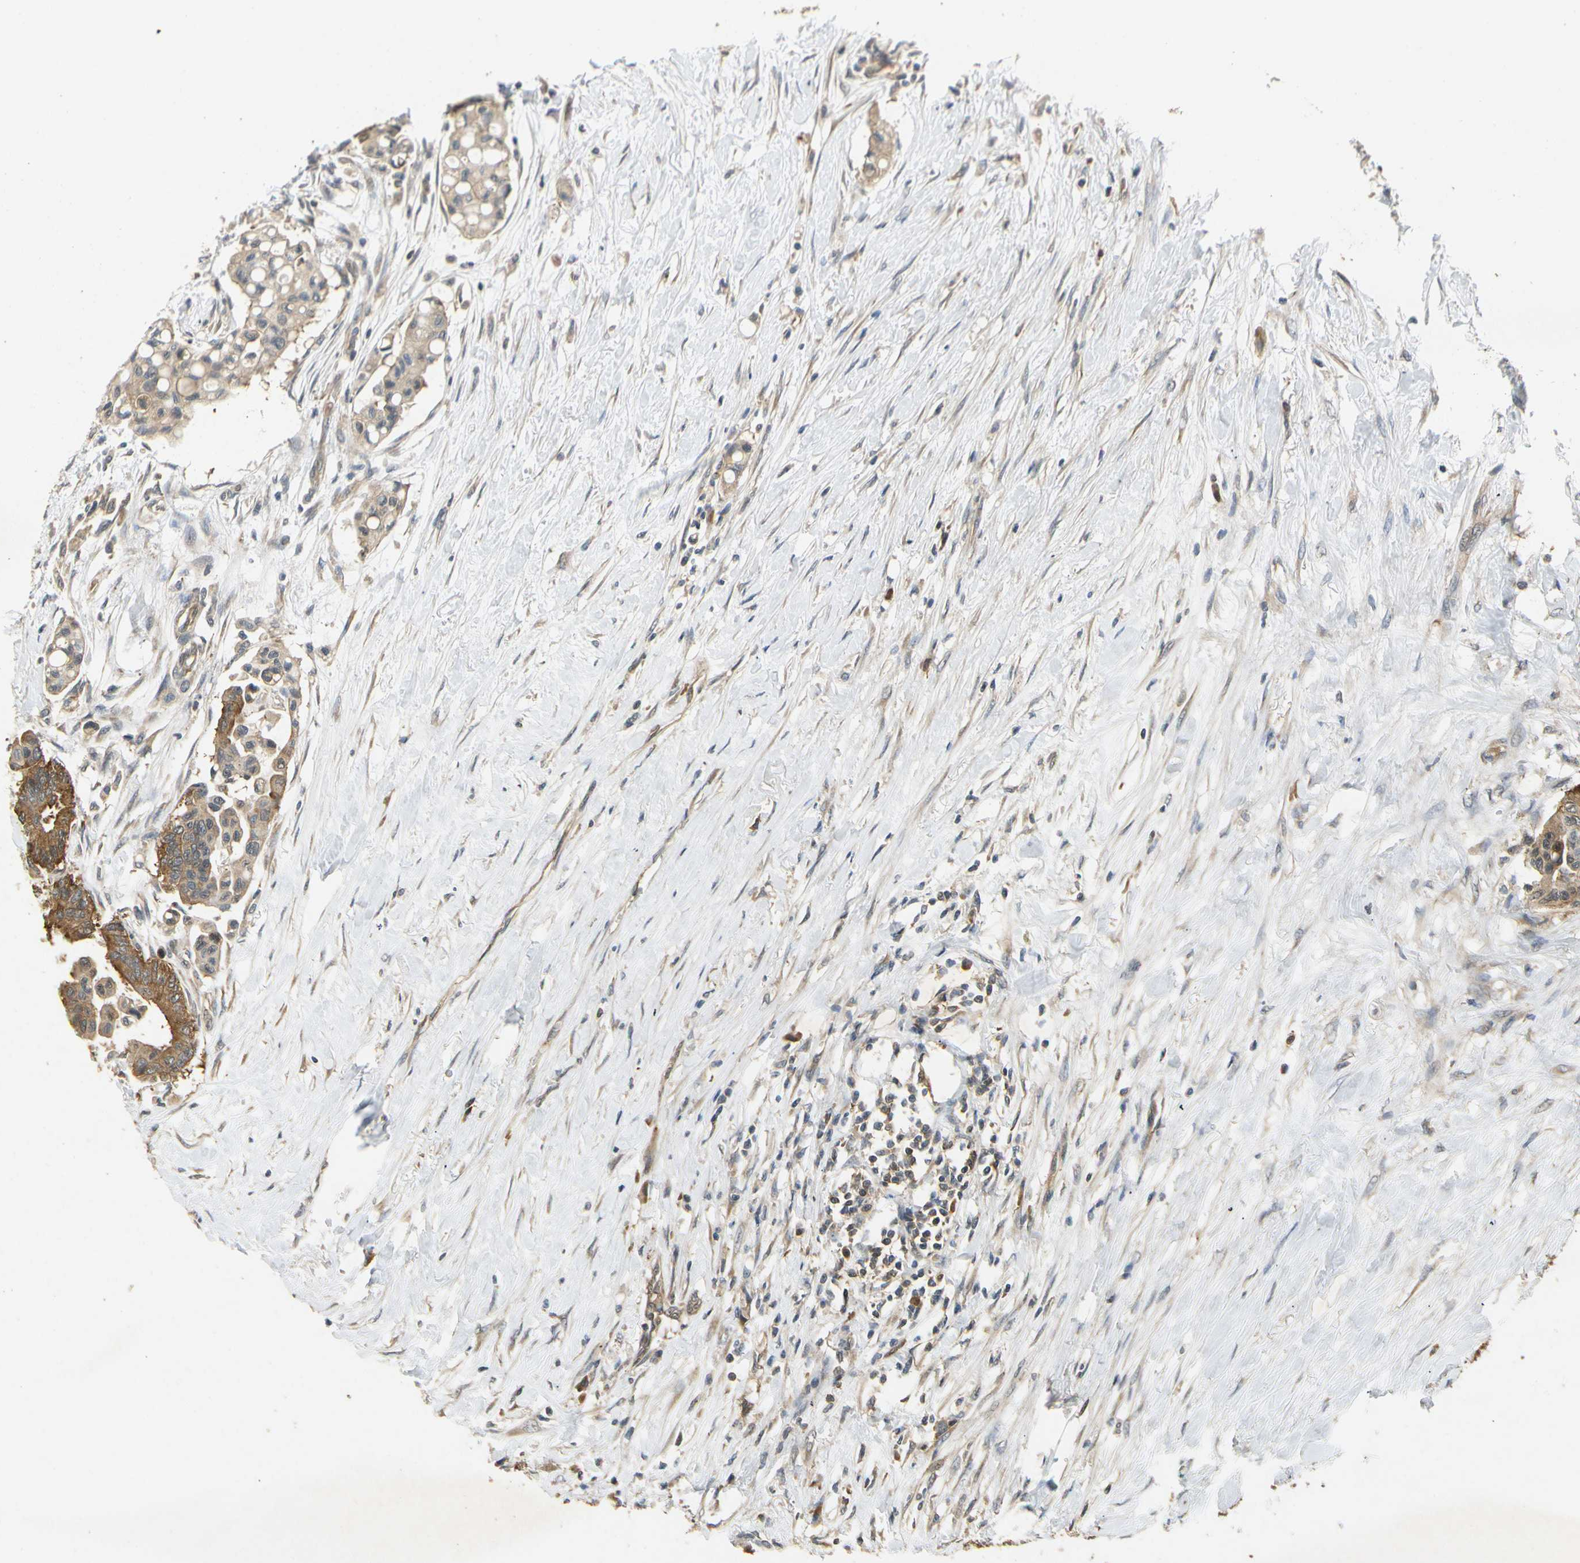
{"staining": {"intensity": "moderate", "quantity": ">75%", "location": "cytoplasmic/membranous"}, "tissue": "colorectal cancer", "cell_type": "Tumor cells", "image_type": "cancer", "snomed": [{"axis": "morphology", "description": "Normal tissue, NOS"}, {"axis": "morphology", "description": "Adenocarcinoma, NOS"}, {"axis": "topography", "description": "Colon"}], "caption": "IHC photomicrograph of colorectal cancer stained for a protein (brown), which reveals medium levels of moderate cytoplasmic/membranous positivity in approximately >75% of tumor cells.", "gene": "EIF1AX", "patient": {"sex": "male", "age": 82}}